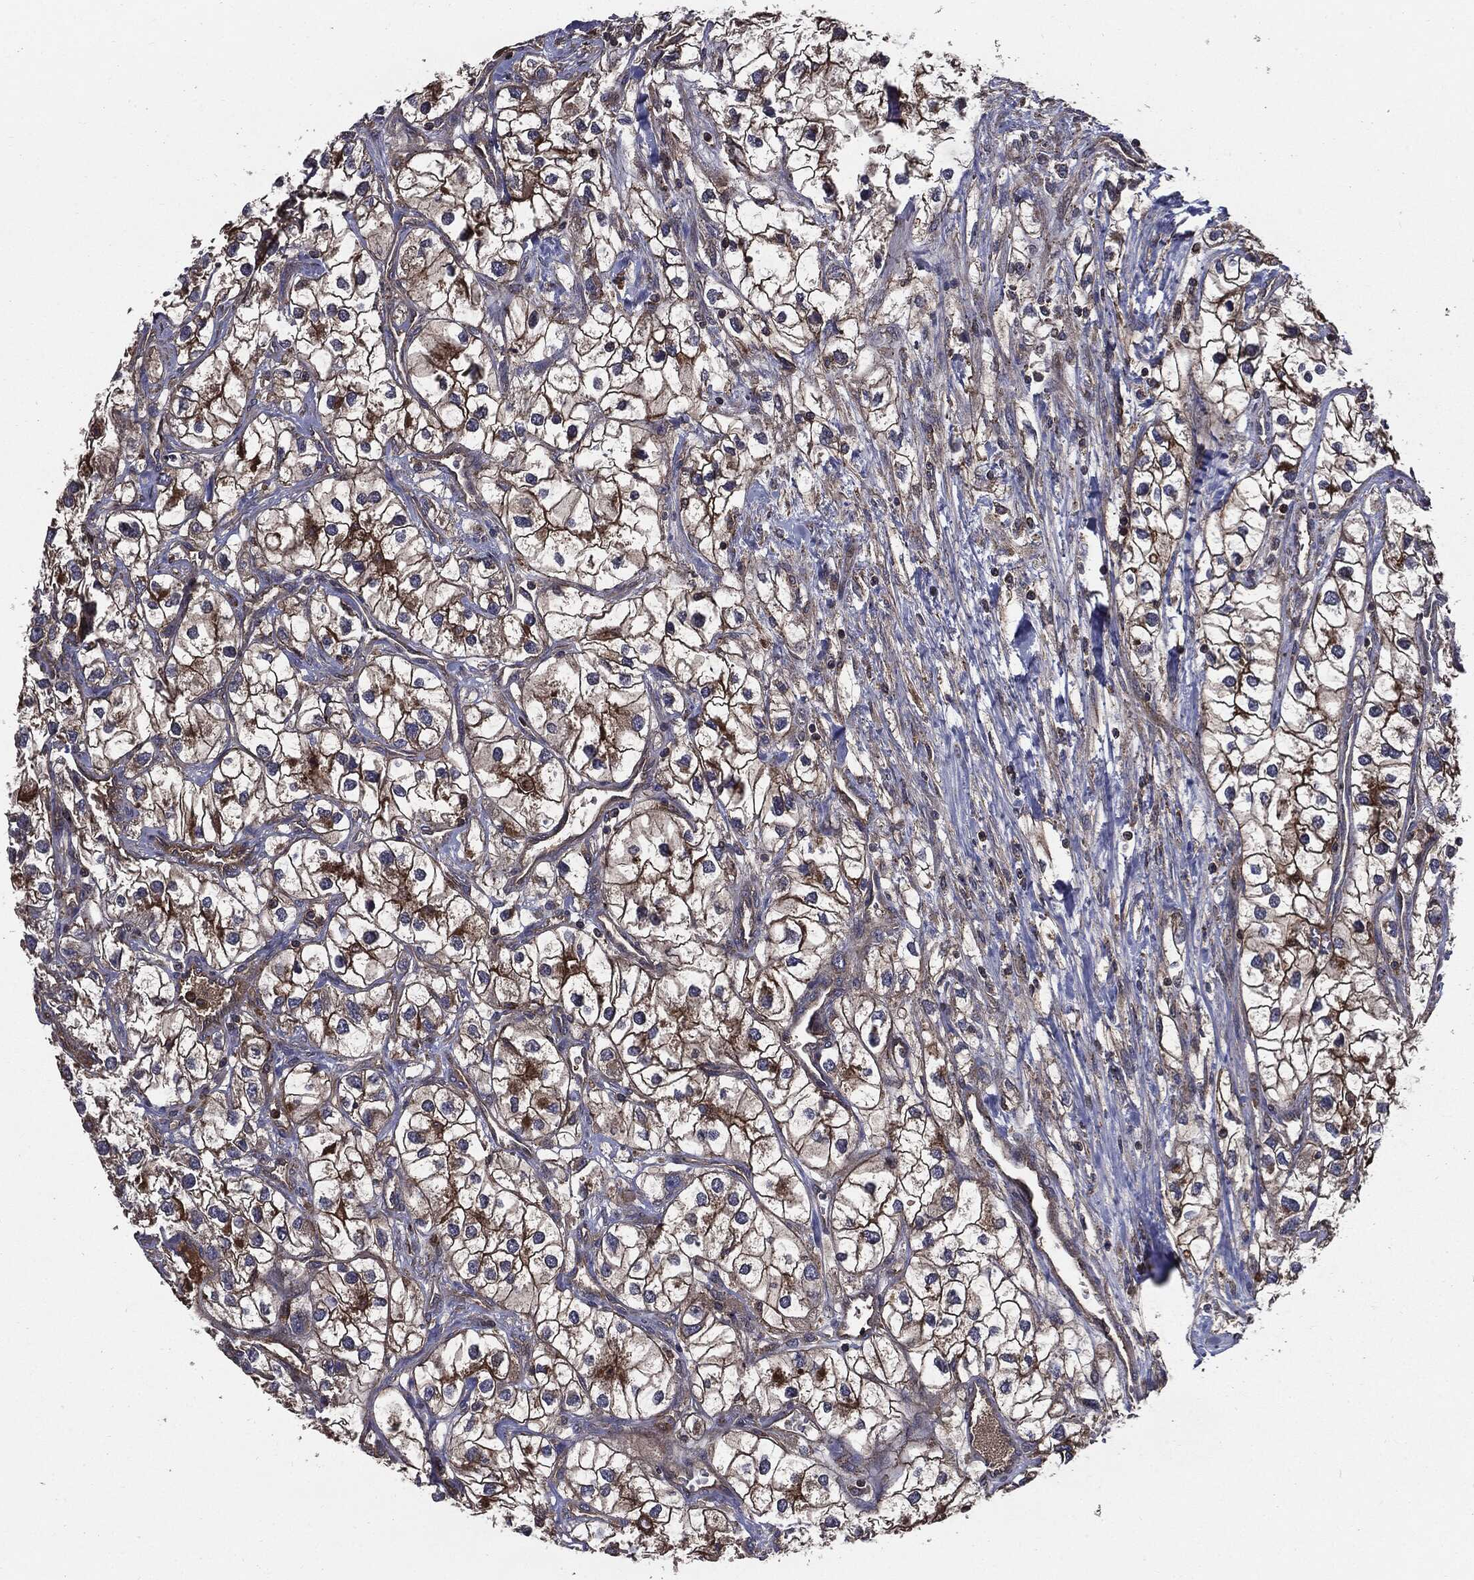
{"staining": {"intensity": "strong", "quantity": "25%-75%", "location": "cytoplasmic/membranous"}, "tissue": "renal cancer", "cell_type": "Tumor cells", "image_type": "cancer", "snomed": [{"axis": "morphology", "description": "Adenocarcinoma, NOS"}, {"axis": "topography", "description": "Kidney"}], "caption": "Renal cancer (adenocarcinoma) stained for a protein (brown) displays strong cytoplasmic/membranous positive expression in approximately 25%-75% of tumor cells.", "gene": "PDCD6IP", "patient": {"sex": "male", "age": 59}}